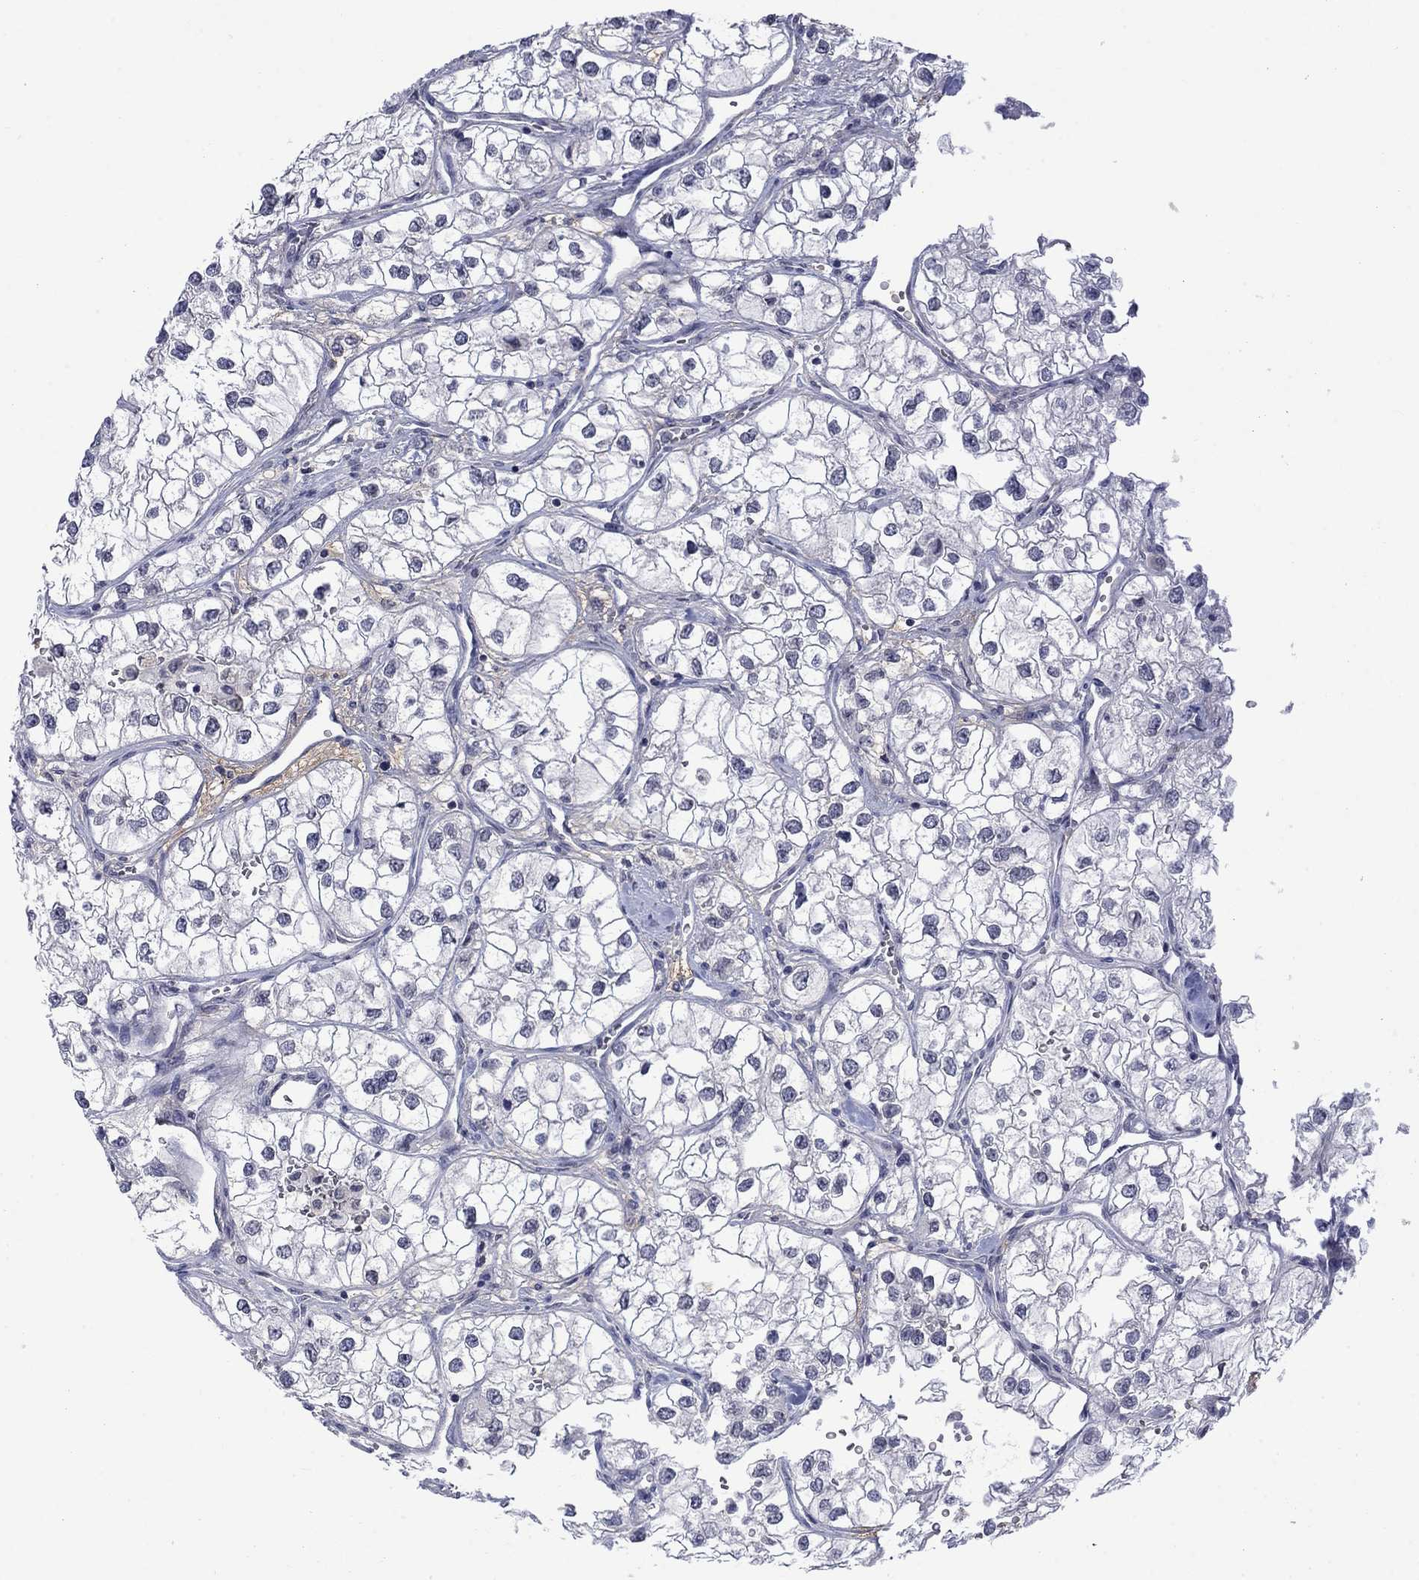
{"staining": {"intensity": "negative", "quantity": "none", "location": "none"}, "tissue": "renal cancer", "cell_type": "Tumor cells", "image_type": "cancer", "snomed": [{"axis": "morphology", "description": "Adenocarcinoma, NOS"}, {"axis": "topography", "description": "Kidney"}], "caption": "Immunohistochemistry of human renal adenocarcinoma demonstrates no staining in tumor cells.", "gene": "NSMF", "patient": {"sex": "male", "age": 59}}